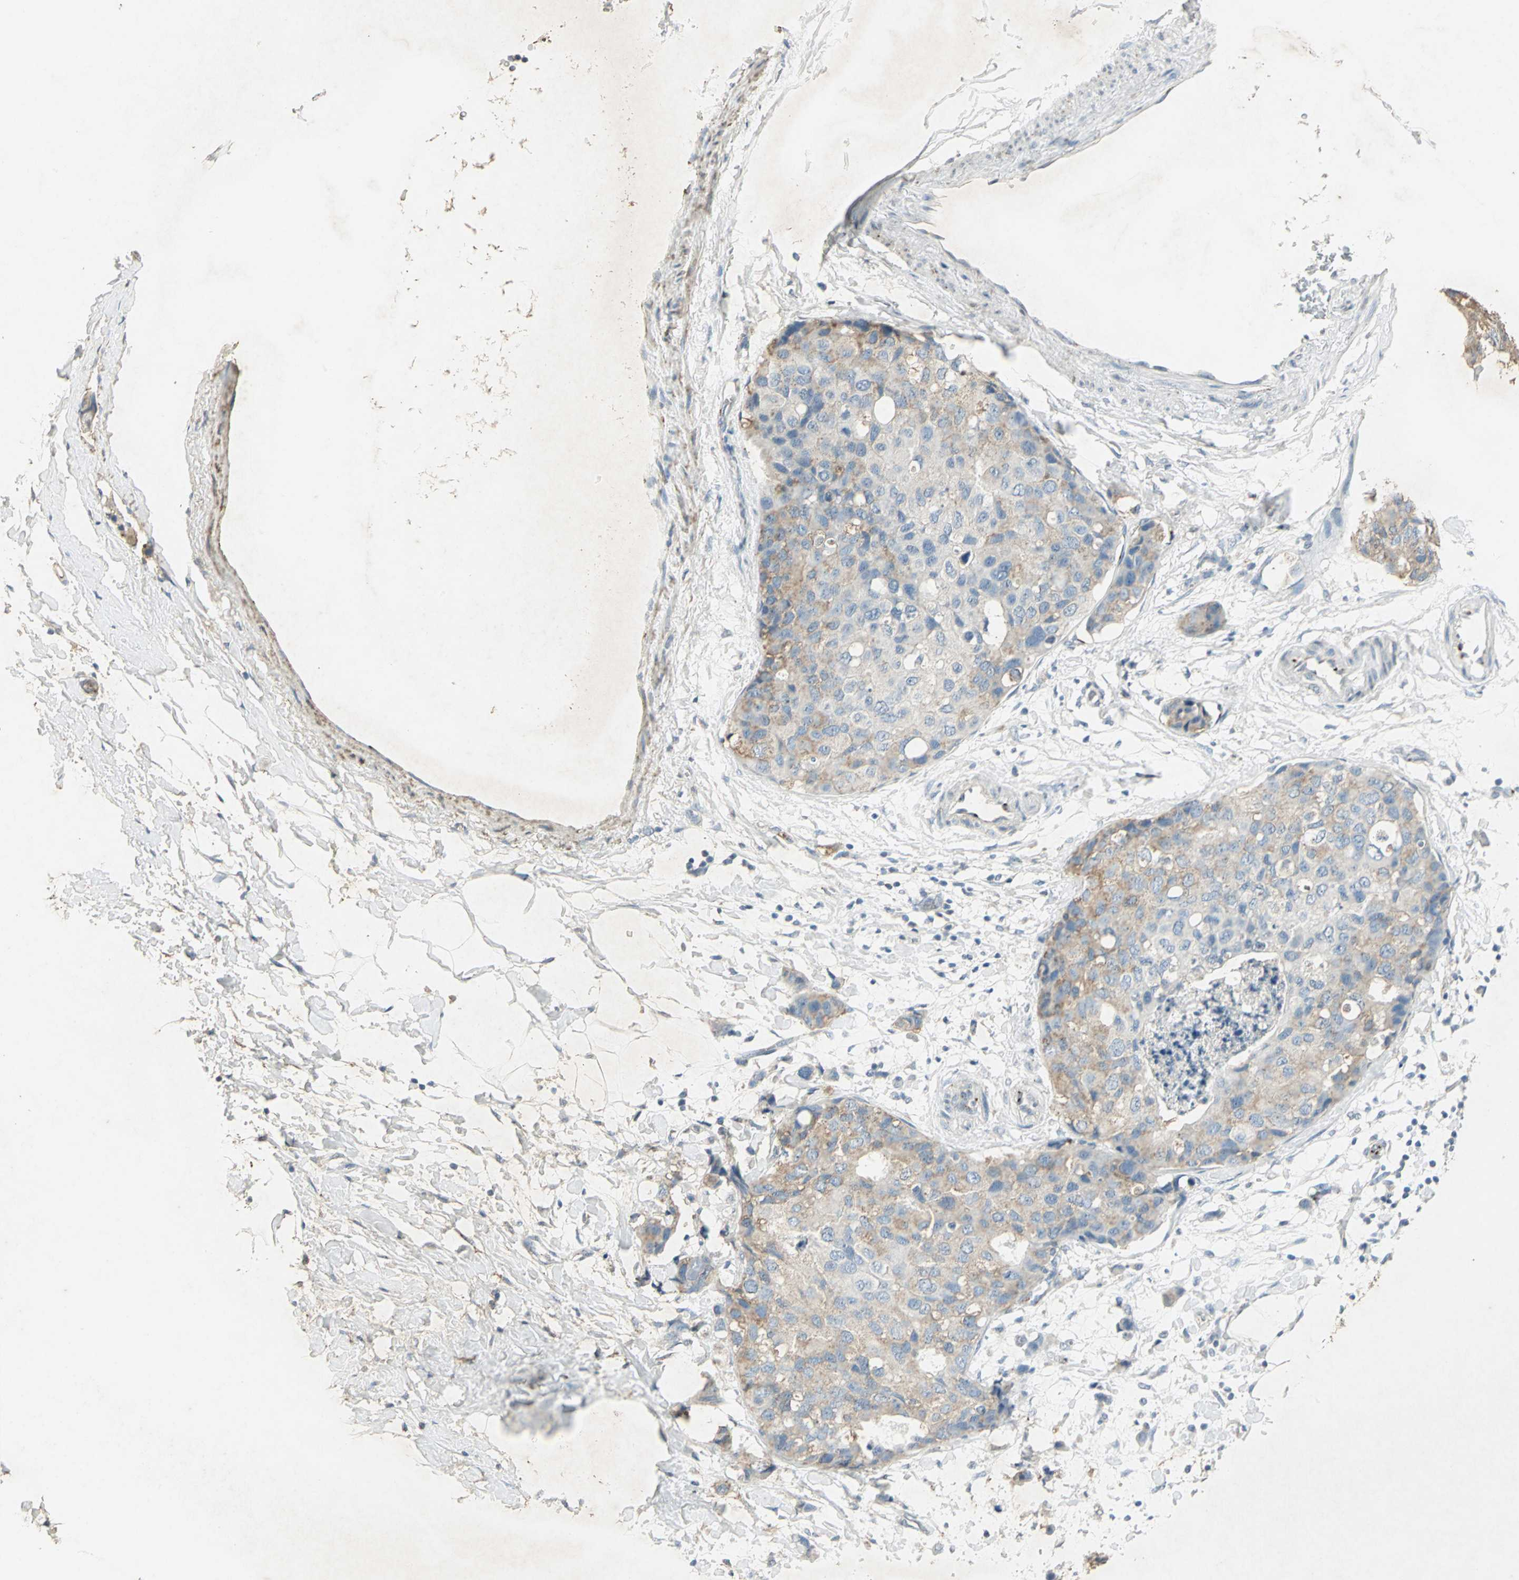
{"staining": {"intensity": "moderate", "quantity": ">75%", "location": "cytoplasmic/membranous"}, "tissue": "breast cancer", "cell_type": "Tumor cells", "image_type": "cancer", "snomed": [{"axis": "morphology", "description": "Normal tissue, NOS"}, {"axis": "morphology", "description": "Duct carcinoma"}, {"axis": "topography", "description": "Breast"}], "caption": "Moderate cytoplasmic/membranous protein expression is appreciated in approximately >75% of tumor cells in invasive ductal carcinoma (breast).", "gene": "CAMK2B", "patient": {"sex": "female", "age": 50}}